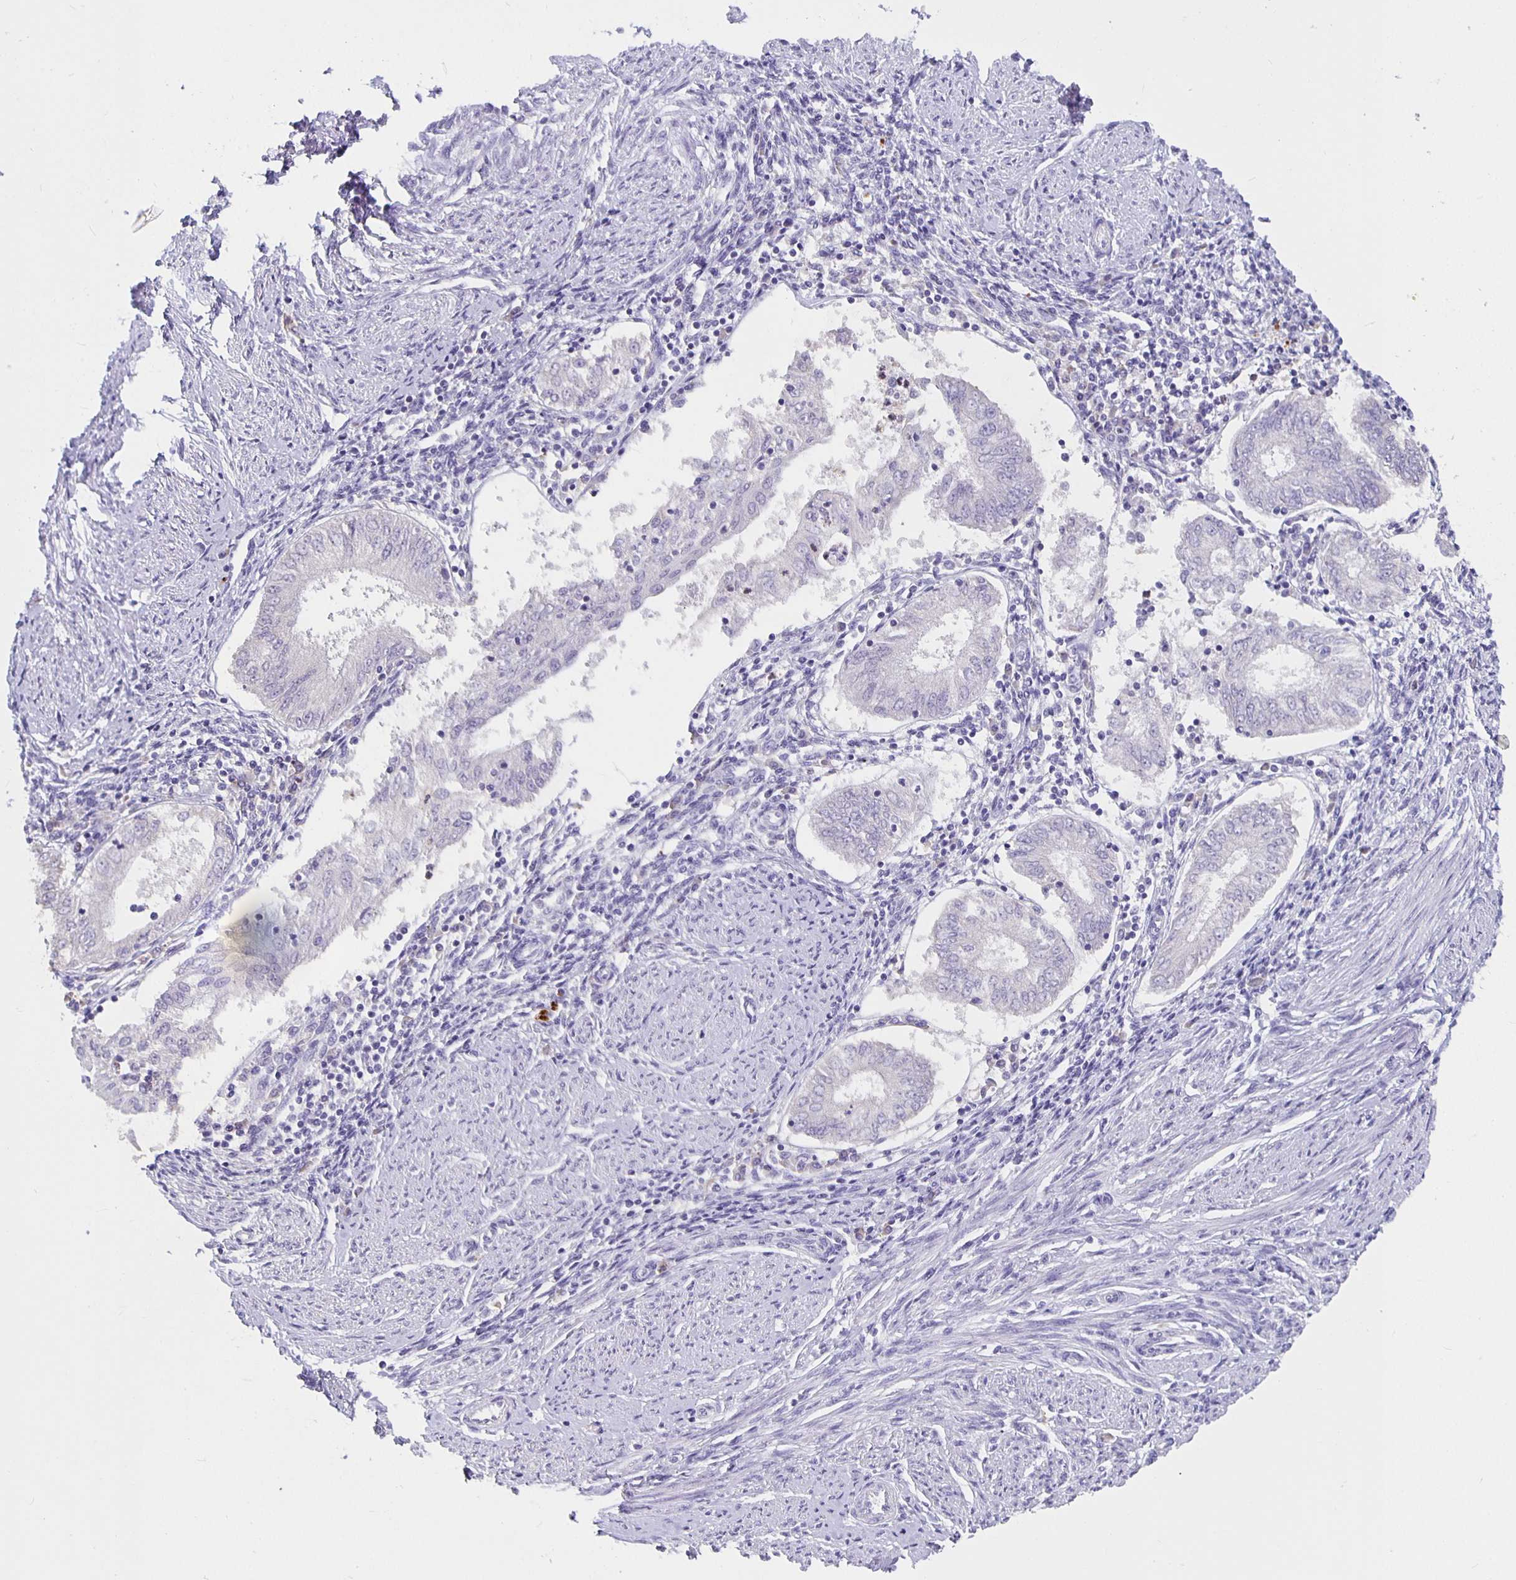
{"staining": {"intensity": "negative", "quantity": "none", "location": "none"}, "tissue": "endometrial cancer", "cell_type": "Tumor cells", "image_type": "cancer", "snomed": [{"axis": "morphology", "description": "Adenocarcinoma, NOS"}, {"axis": "topography", "description": "Endometrium"}], "caption": "High magnification brightfield microscopy of endometrial adenocarcinoma stained with DAB (3,3'-diaminobenzidine) (brown) and counterstained with hematoxylin (blue): tumor cells show no significant expression.", "gene": "GPX4", "patient": {"sex": "female", "age": 68}}